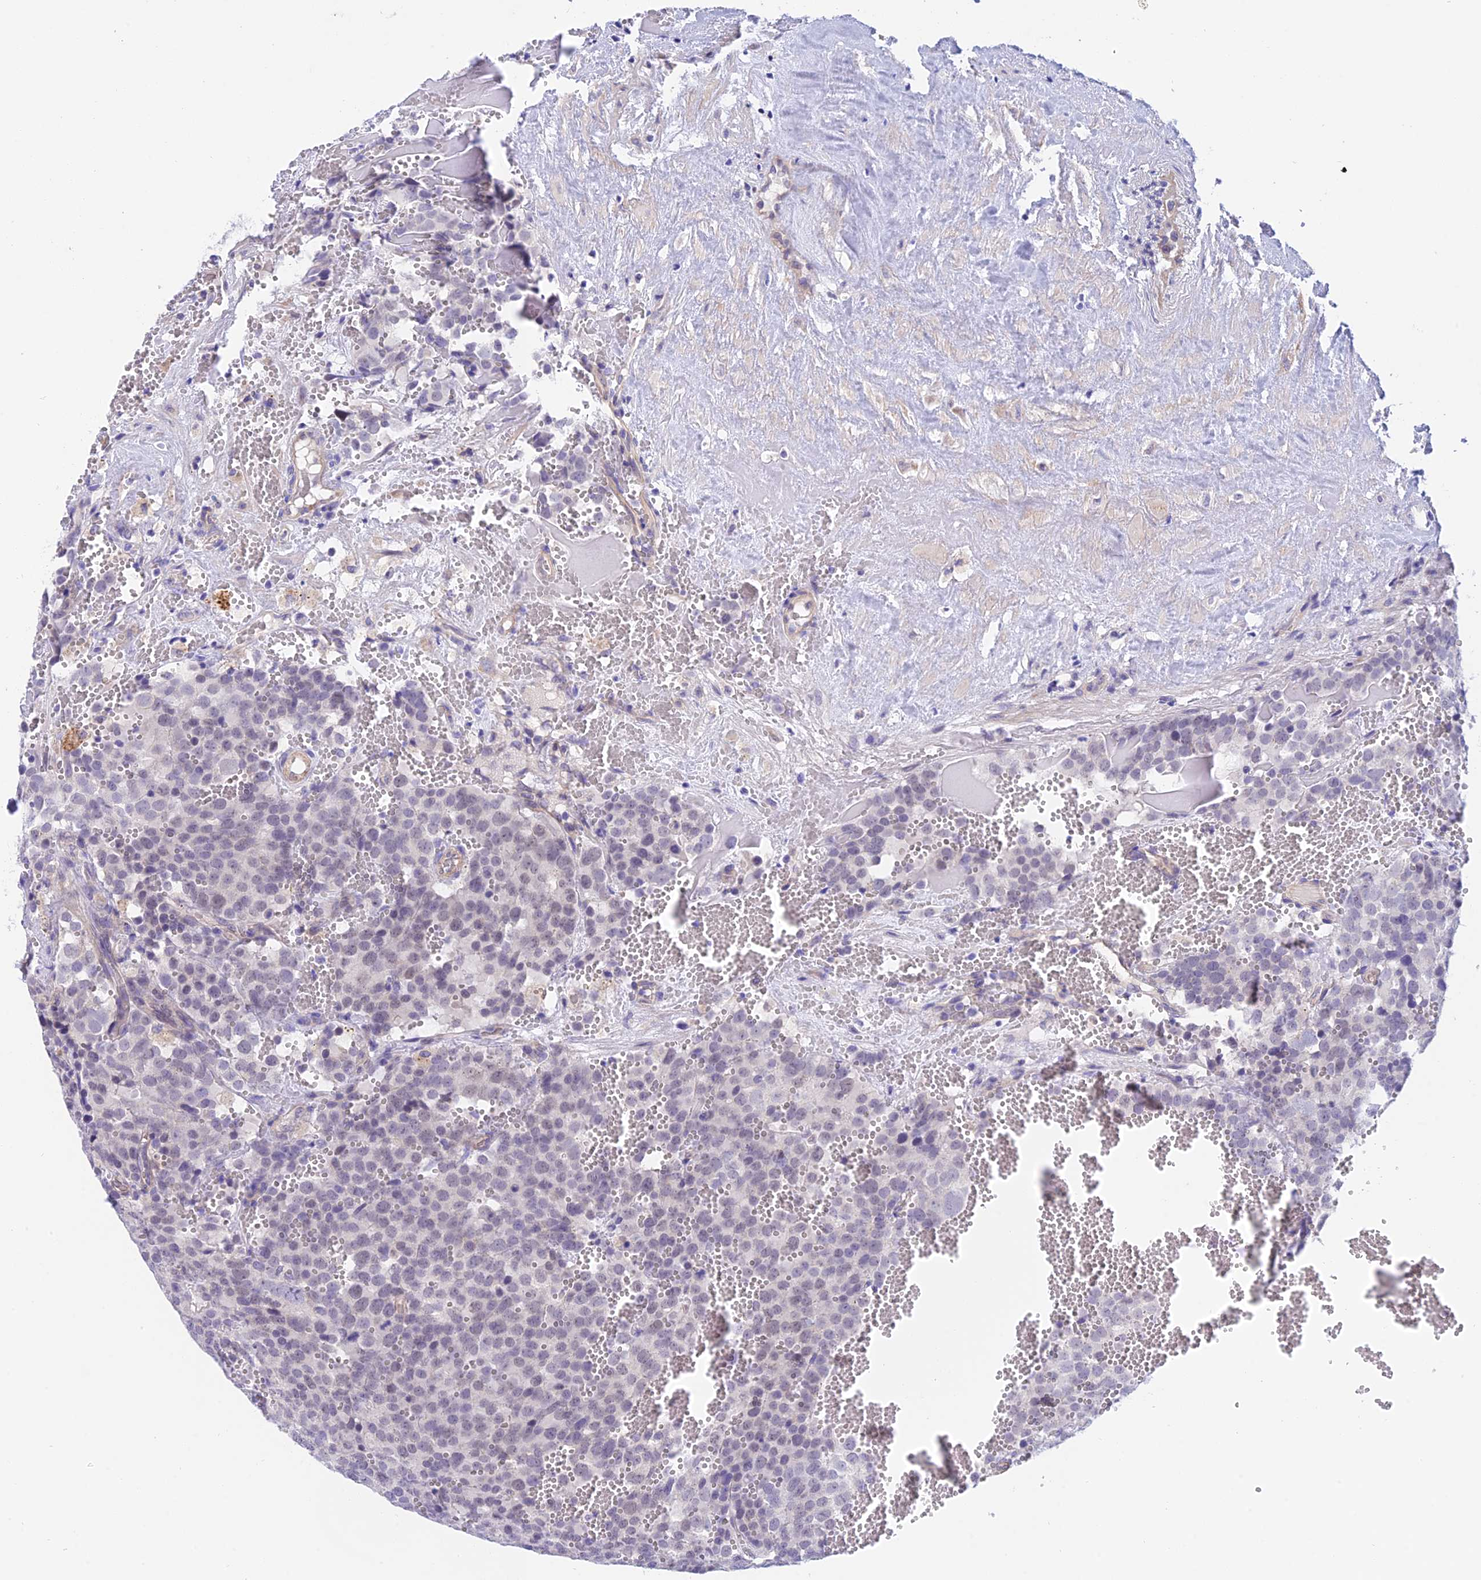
{"staining": {"intensity": "negative", "quantity": "none", "location": "none"}, "tissue": "testis cancer", "cell_type": "Tumor cells", "image_type": "cancer", "snomed": [{"axis": "morphology", "description": "Seminoma, NOS"}, {"axis": "topography", "description": "Testis"}], "caption": "IHC micrograph of human testis cancer stained for a protein (brown), which exhibits no expression in tumor cells.", "gene": "C17orf67", "patient": {"sex": "male", "age": 71}}